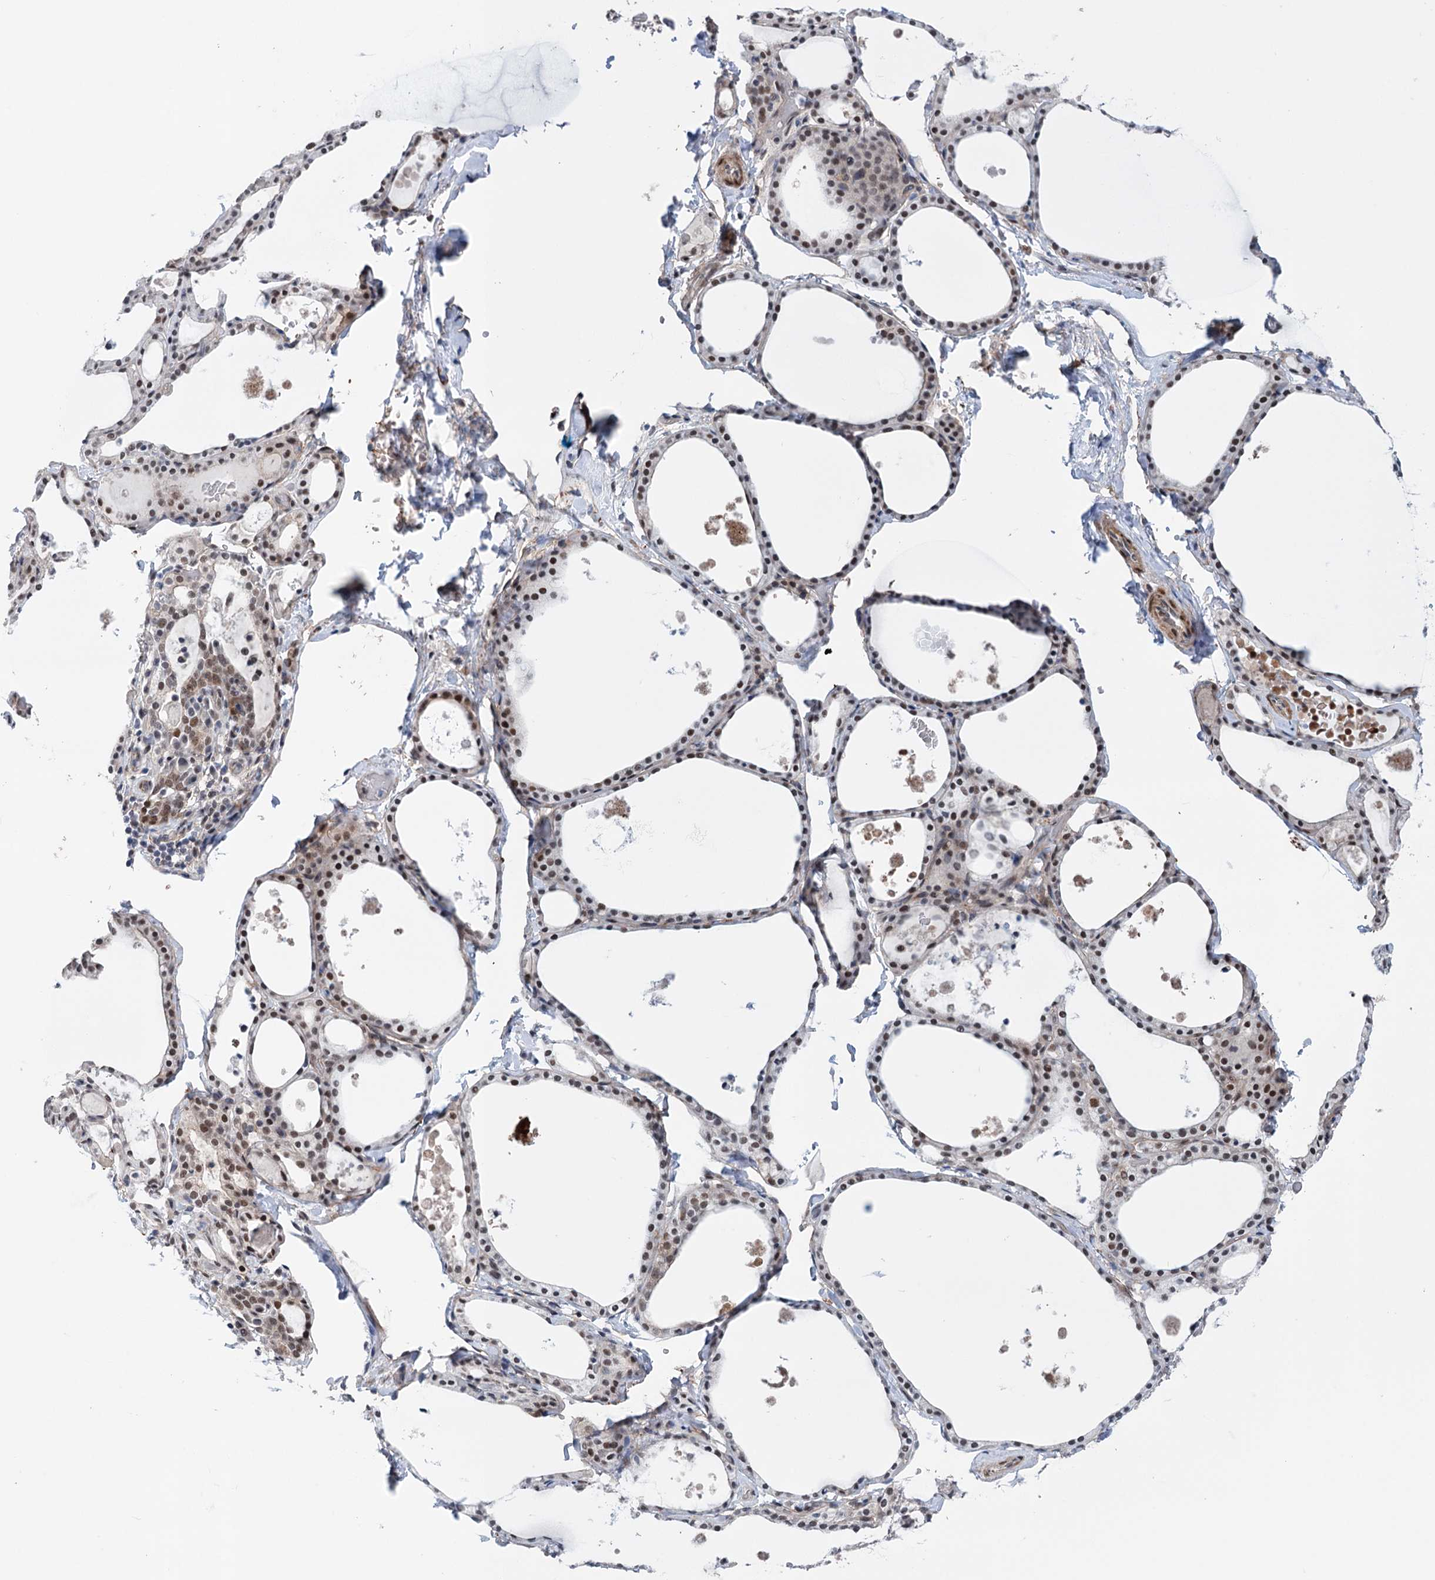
{"staining": {"intensity": "moderate", "quantity": "25%-75%", "location": "nuclear"}, "tissue": "thyroid gland", "cell_type": "Glandular cells", "image_type": "normal", "snomed": [{"axis": "morphology", "description": "Normal tissue, NOS"}, {"axis": "topography", "description": "Thyroid gland"}], "caption": "The immunohistochemical stain labels moderate nuclear positivity in glandular cells of unremarkable thyroid gland. (Brightfield microscopy of DAB IHC at high magnification).", "gene": "FAM53A", "patient": {"sex": "male", "age": 56}}